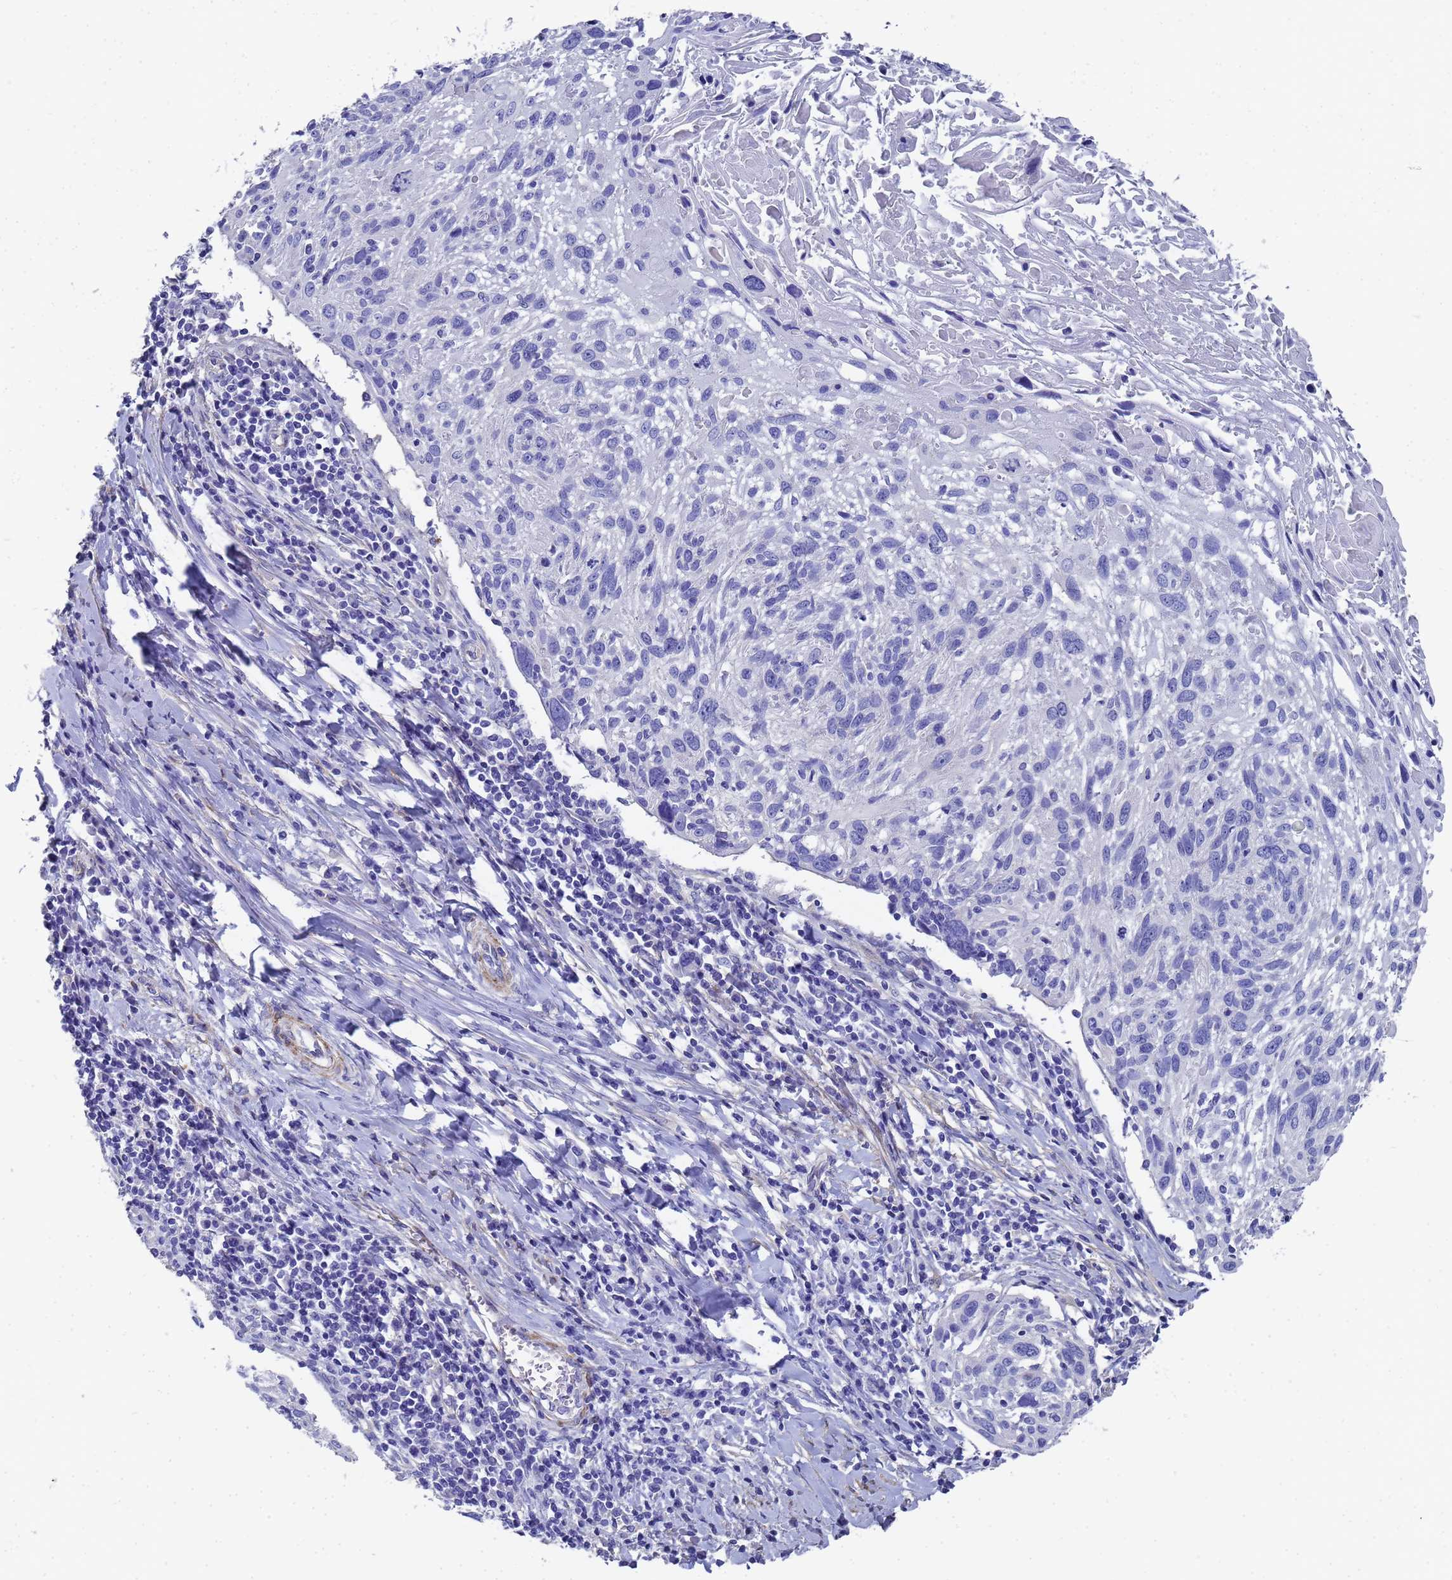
{"staining": {"intensity": "negative", "quantity": "none", "location": "none"}, "tissue": "cervical cancer", "cell_type": "Tumor cells", "image_type": "cancer", "snomed": [{"axis": "morphology", "description": "Squamous cell carcinoma, NOS"}, {"axis": "topography", "description": "Cervix"}], "caption": "IHC of human cervical cancer (squamous cell carcinoma) reveals no expression in tumor cells. (DAB (3,3'-diaminobenzidine) immunohistochemistry with hematoxylin counter stain).", "gene": "TUBB1", "patient": {"sex": "female", "age": 51}}